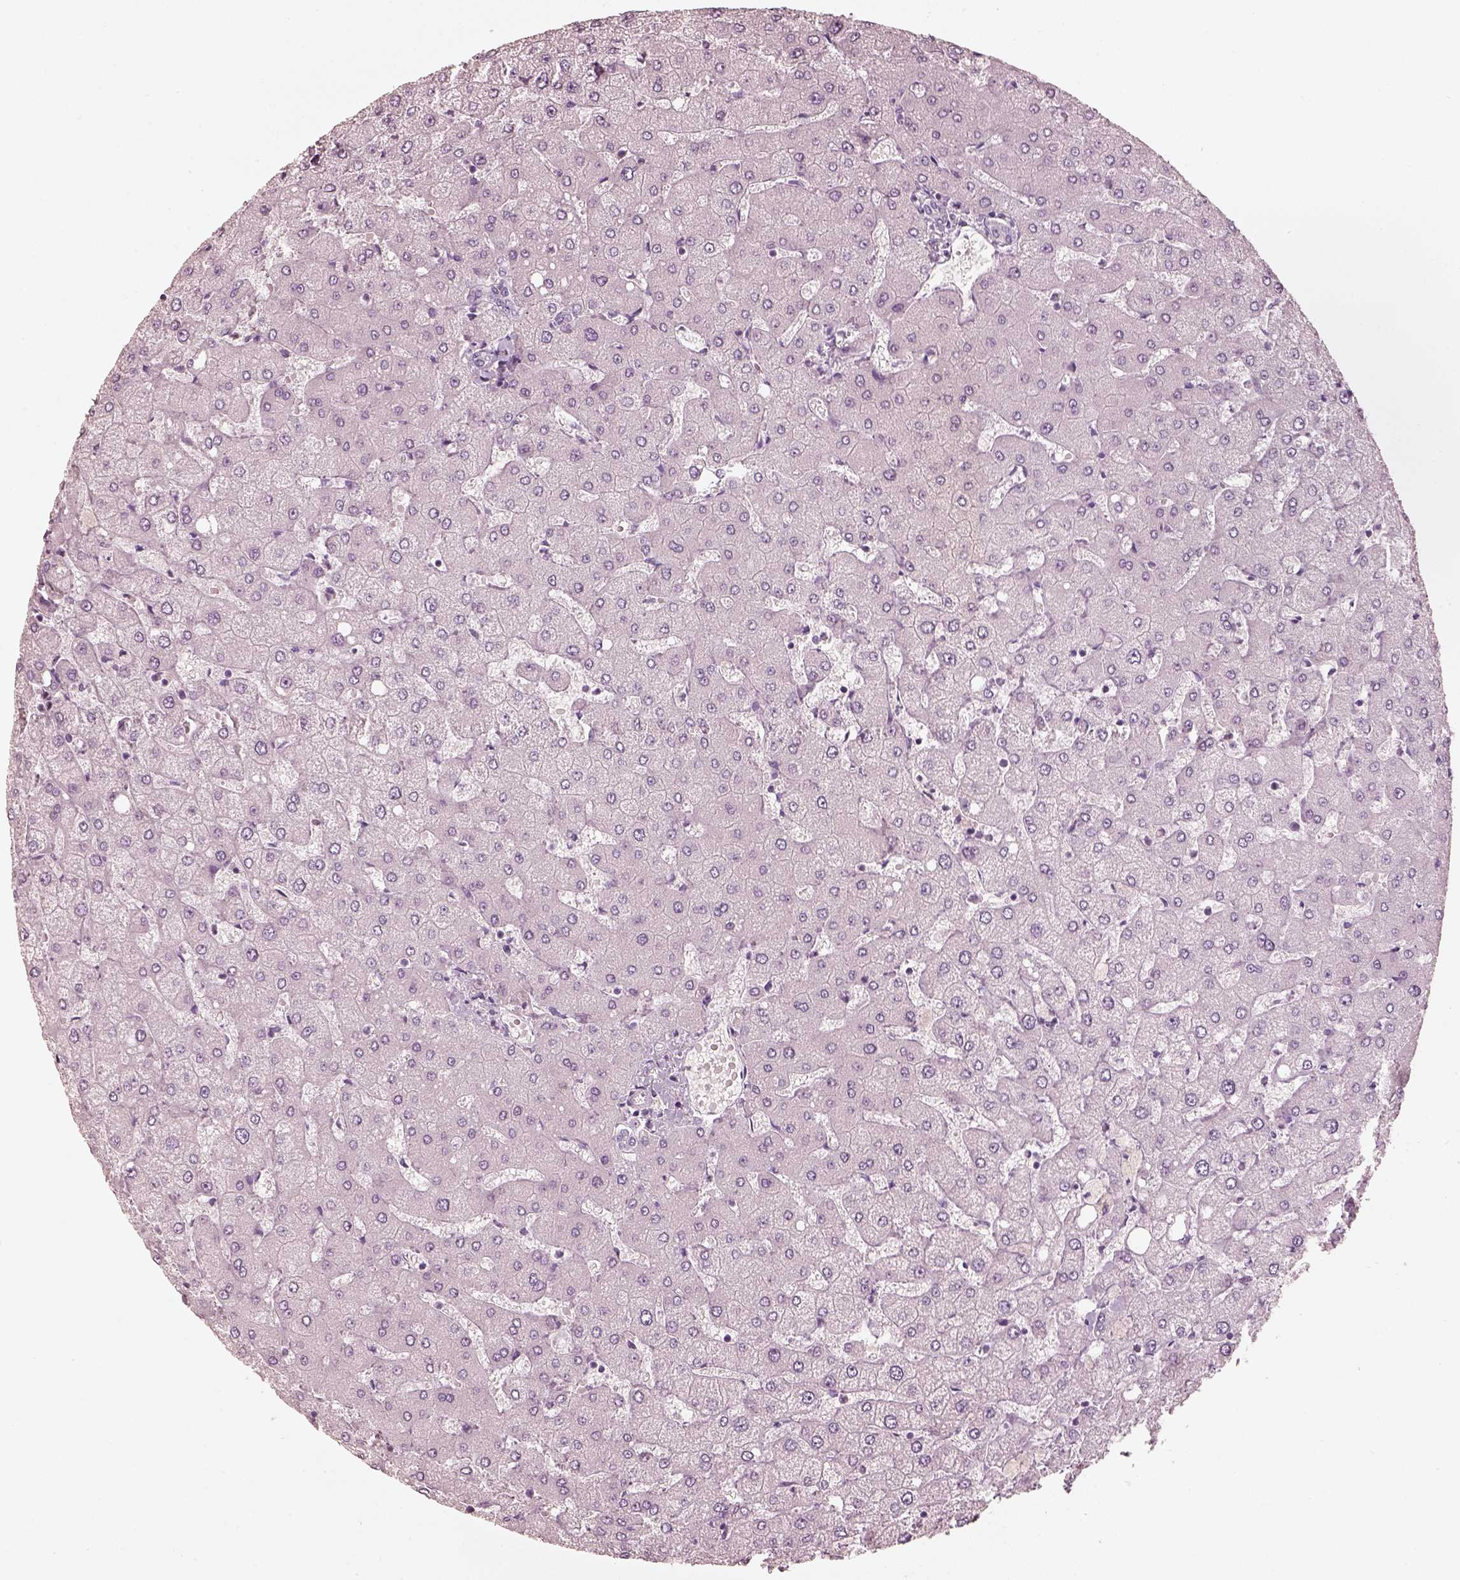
{"staining": {"intensity": "negative", "quantity": "none", "location": "none"}, "tissue": "liver", "cell_type": "Cholangiocytes", "image_type": "normal", "snomed": [{"axis": "morphology", "description": "Normal tissue, NOS"}, {"axis": "topography", "description": "Liver"}], "caption": "Immunohistochemical staining of benign liver shows no significant staining in cholangiocytes.", "gene": "R3HDML", "patient": {"sex": "female", "age": 54}}